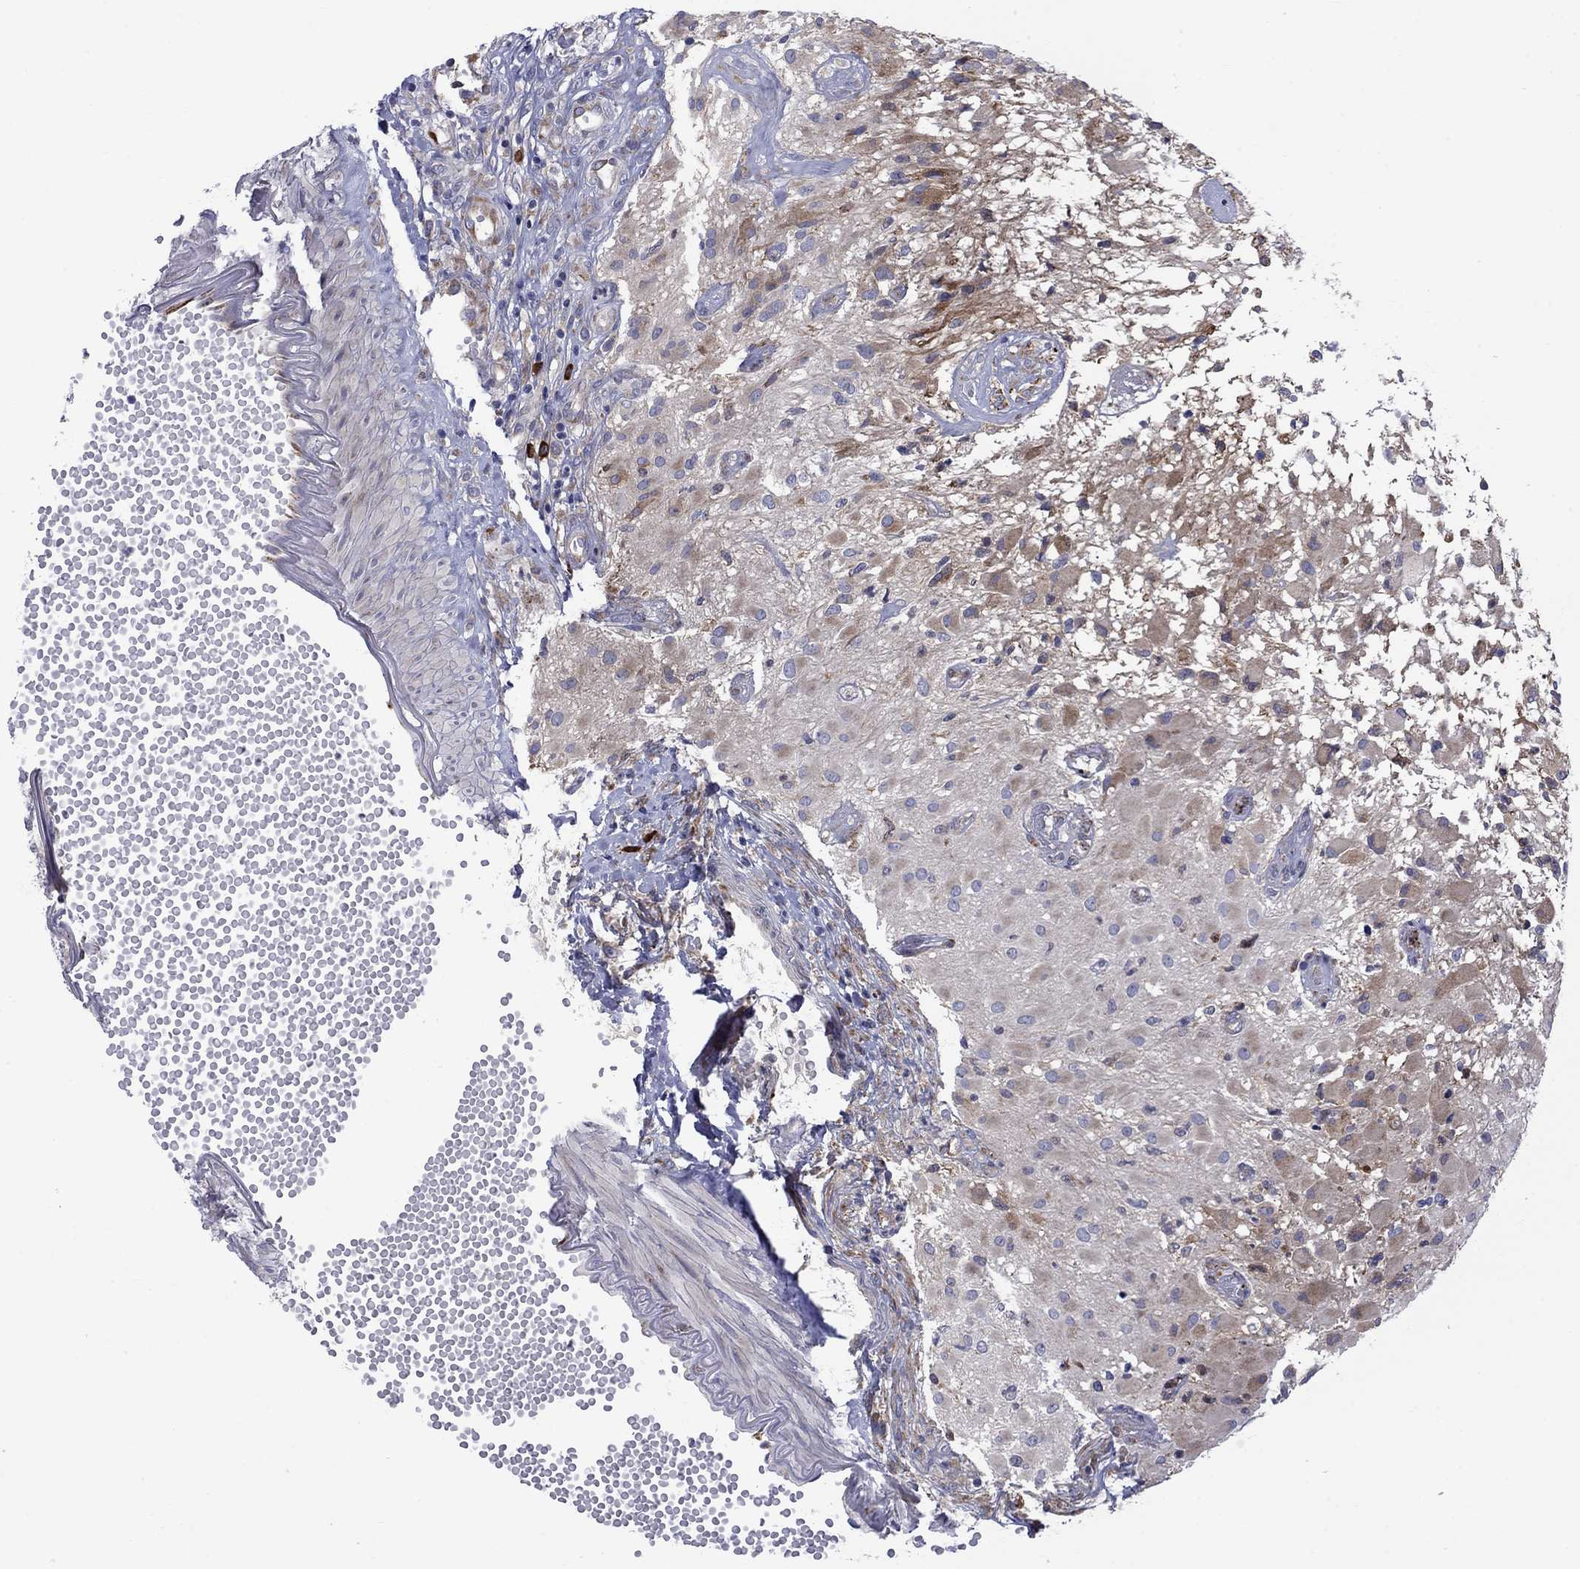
{"staining": {"intensity": "moderate", "quantity": "<25%", "location": "cytoplasmic/membranous"}, "tissue": "glioma", "cell_type": "Tumor cells", "image_type": "cancer", "snomed": [{"axis": "morphology", "description": "Glioma, malignant, High grade"}, {"axis": "topography", "description": "Brain"}], "caption": "Immunohistochemical staining of glioma exhibits low levels of moderate cytoplasmic/membranous staining in about <25% of tumor cells.", "gene": "ASNS", "patient": {"sex": "female", "age": 63}}